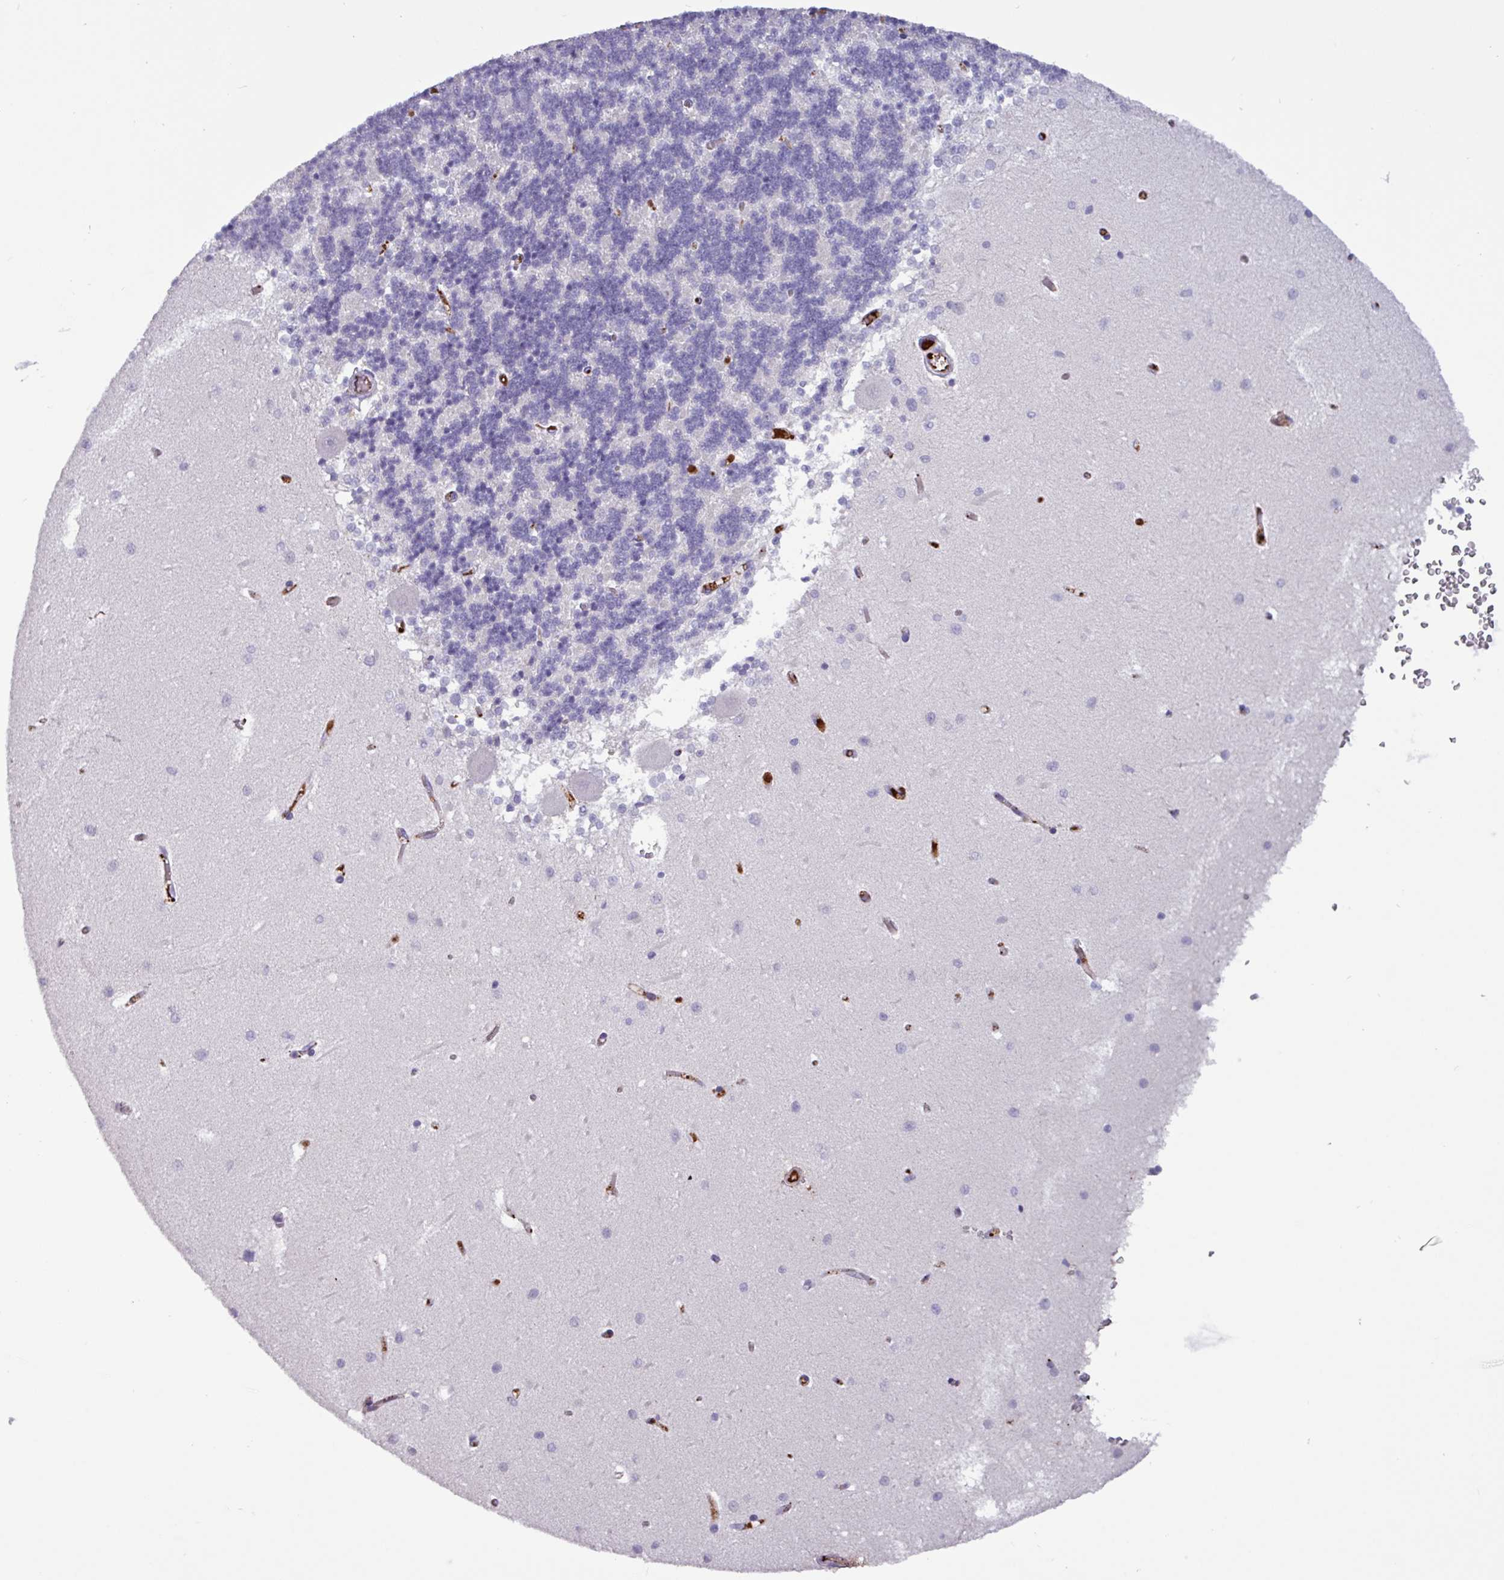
{"staining": {"intensity": "negative", "quantity": "none", "location": "none"}, "tissue": "cerebellum", "cell_type": "Cells in granular layer", "image_type": "normal", "snomed": [{"axis": "morphology", "description": "Normal tissue, NOS"}, {"axis": "topography", "description": "Cerebellum"}], "caption": "The image exhibits no significant staining in cells in granular layer of cerebellum.", "gene": "PLIN2", "patient": {"sex": "male", "age": 37}}